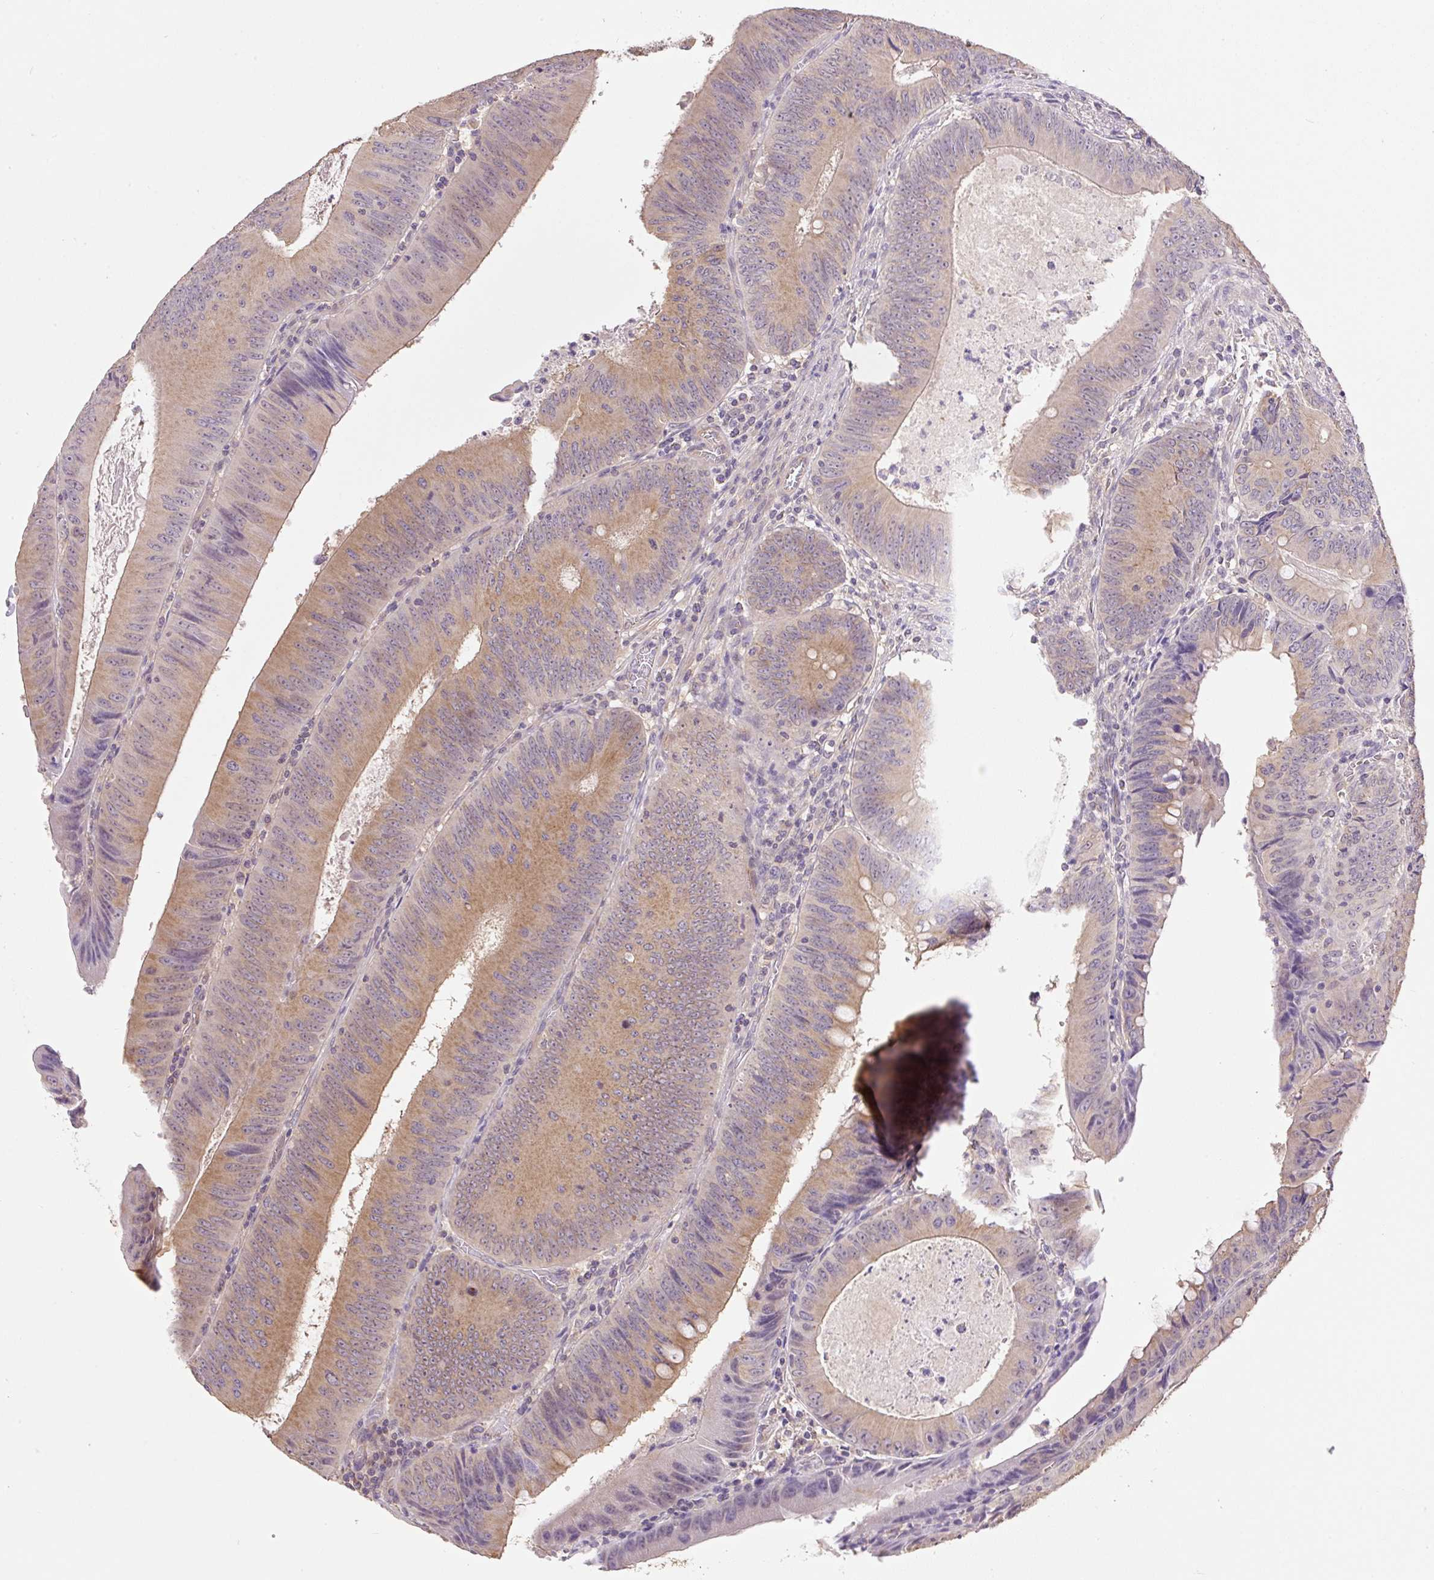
{"staining": {"intensity": "moderate", "quantity": ">75%", "location": "cytoplasmic/membranous"}, "tissue": "colorectal cancer", "cell_type": "Tumor cells", "image_type": "cancer", "snomed": [{"axis": "morphology", "description": "Adenocarcinoma, NOS"}, {"axis": "topography", "description": "Rectum"}], "caption": "Immunohistochemical staining of colorectal cancer shows medium levels of moderate cytoplasmic/membranous staining in about >75% of tumor cells.", "gene": "COX8A", "patient": {"sex": "female", "age": 72}}